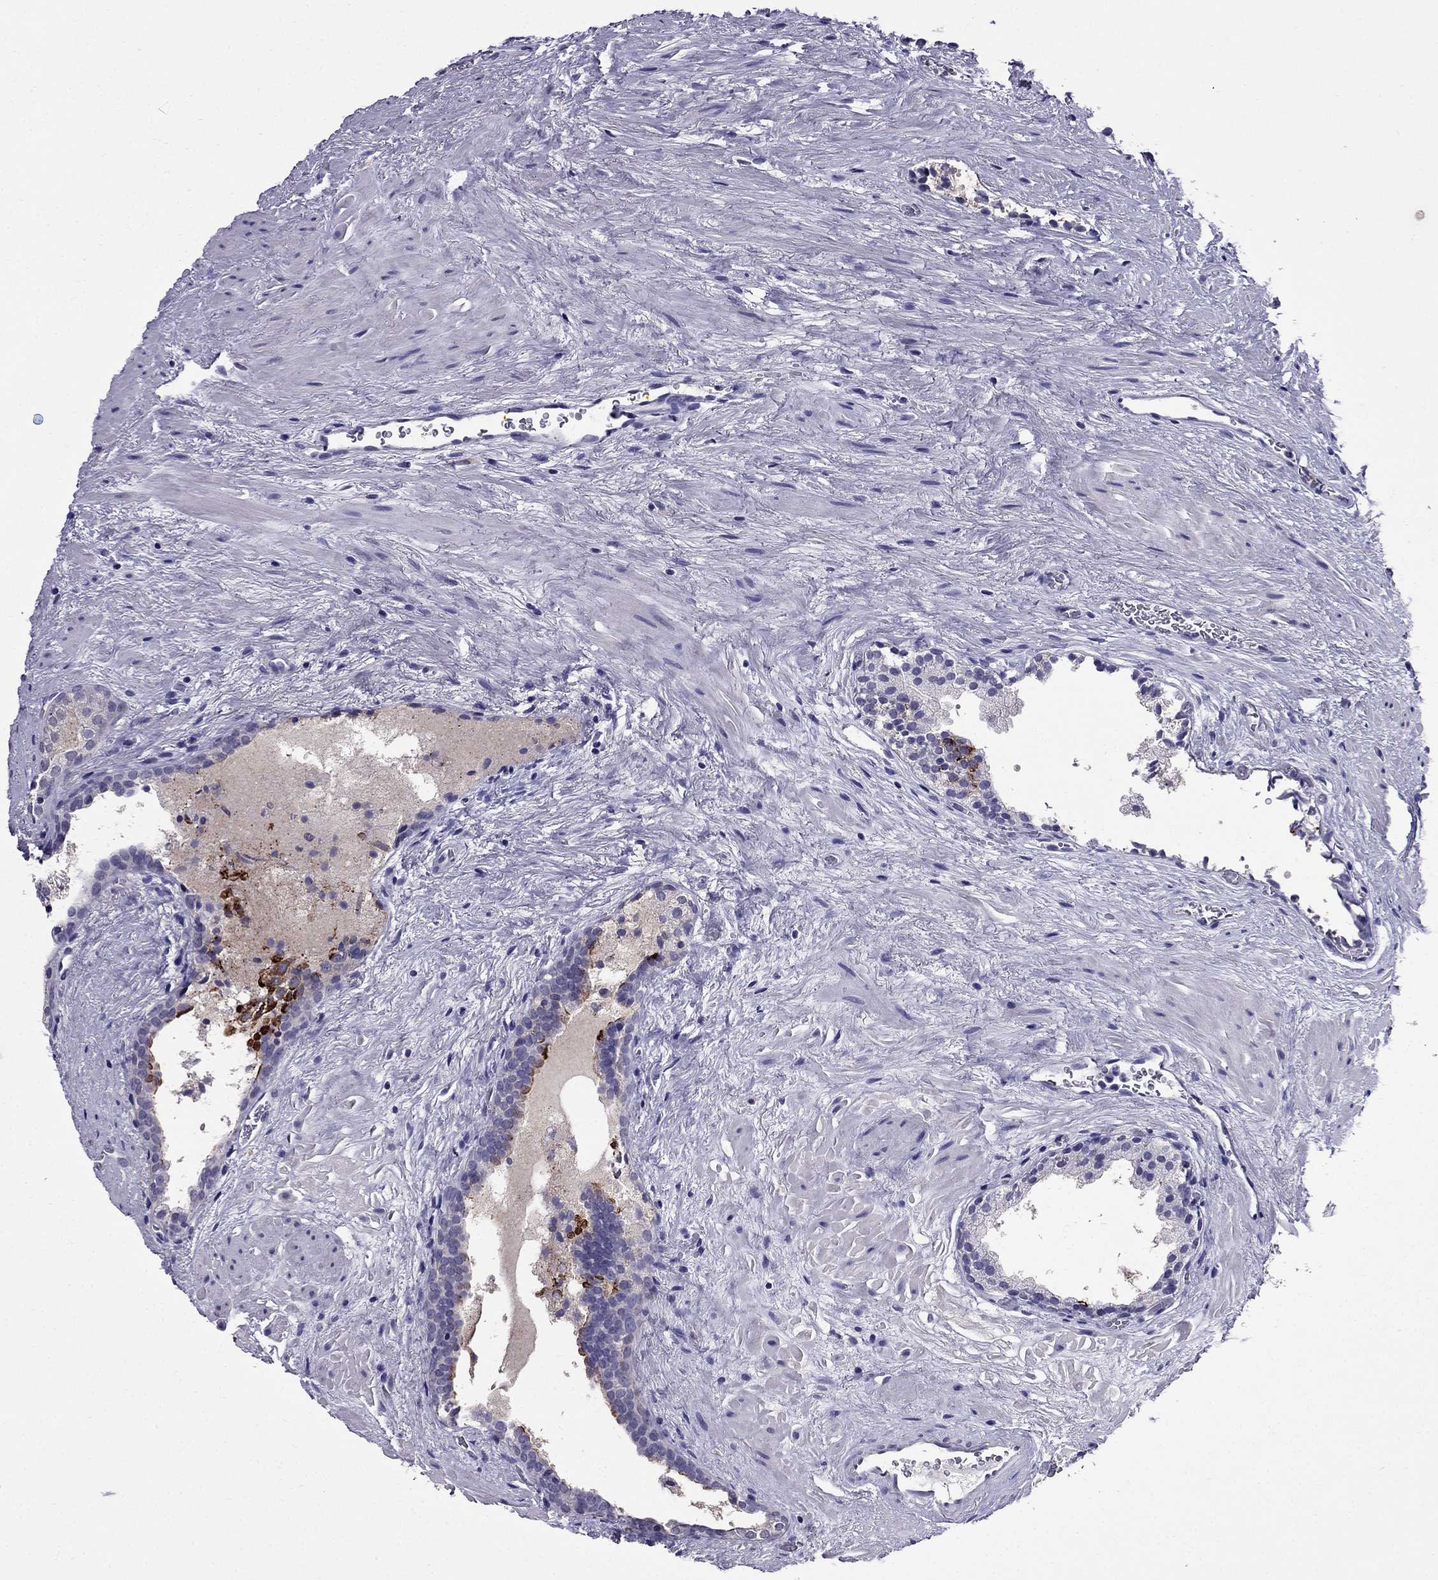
{"staining": {"intensity": "negative", "quantity": "none", "location": "none"}, "tissue": "prostate cancer", "cell_type": "Tumor cells", "image_type": "cancer", "snomed": [{"axis": "morphology", "description": "Adenocarcinoma, NOS"}, {"axis": "topography", "description": "Prostate"}], "caption": "The IHC micrograph has no significant staining in tumor cells of prostate cancer (adenocarcinoma) tissue.", "gene": "OLFM4", "patient": {"sex": "male", "age": 66}}